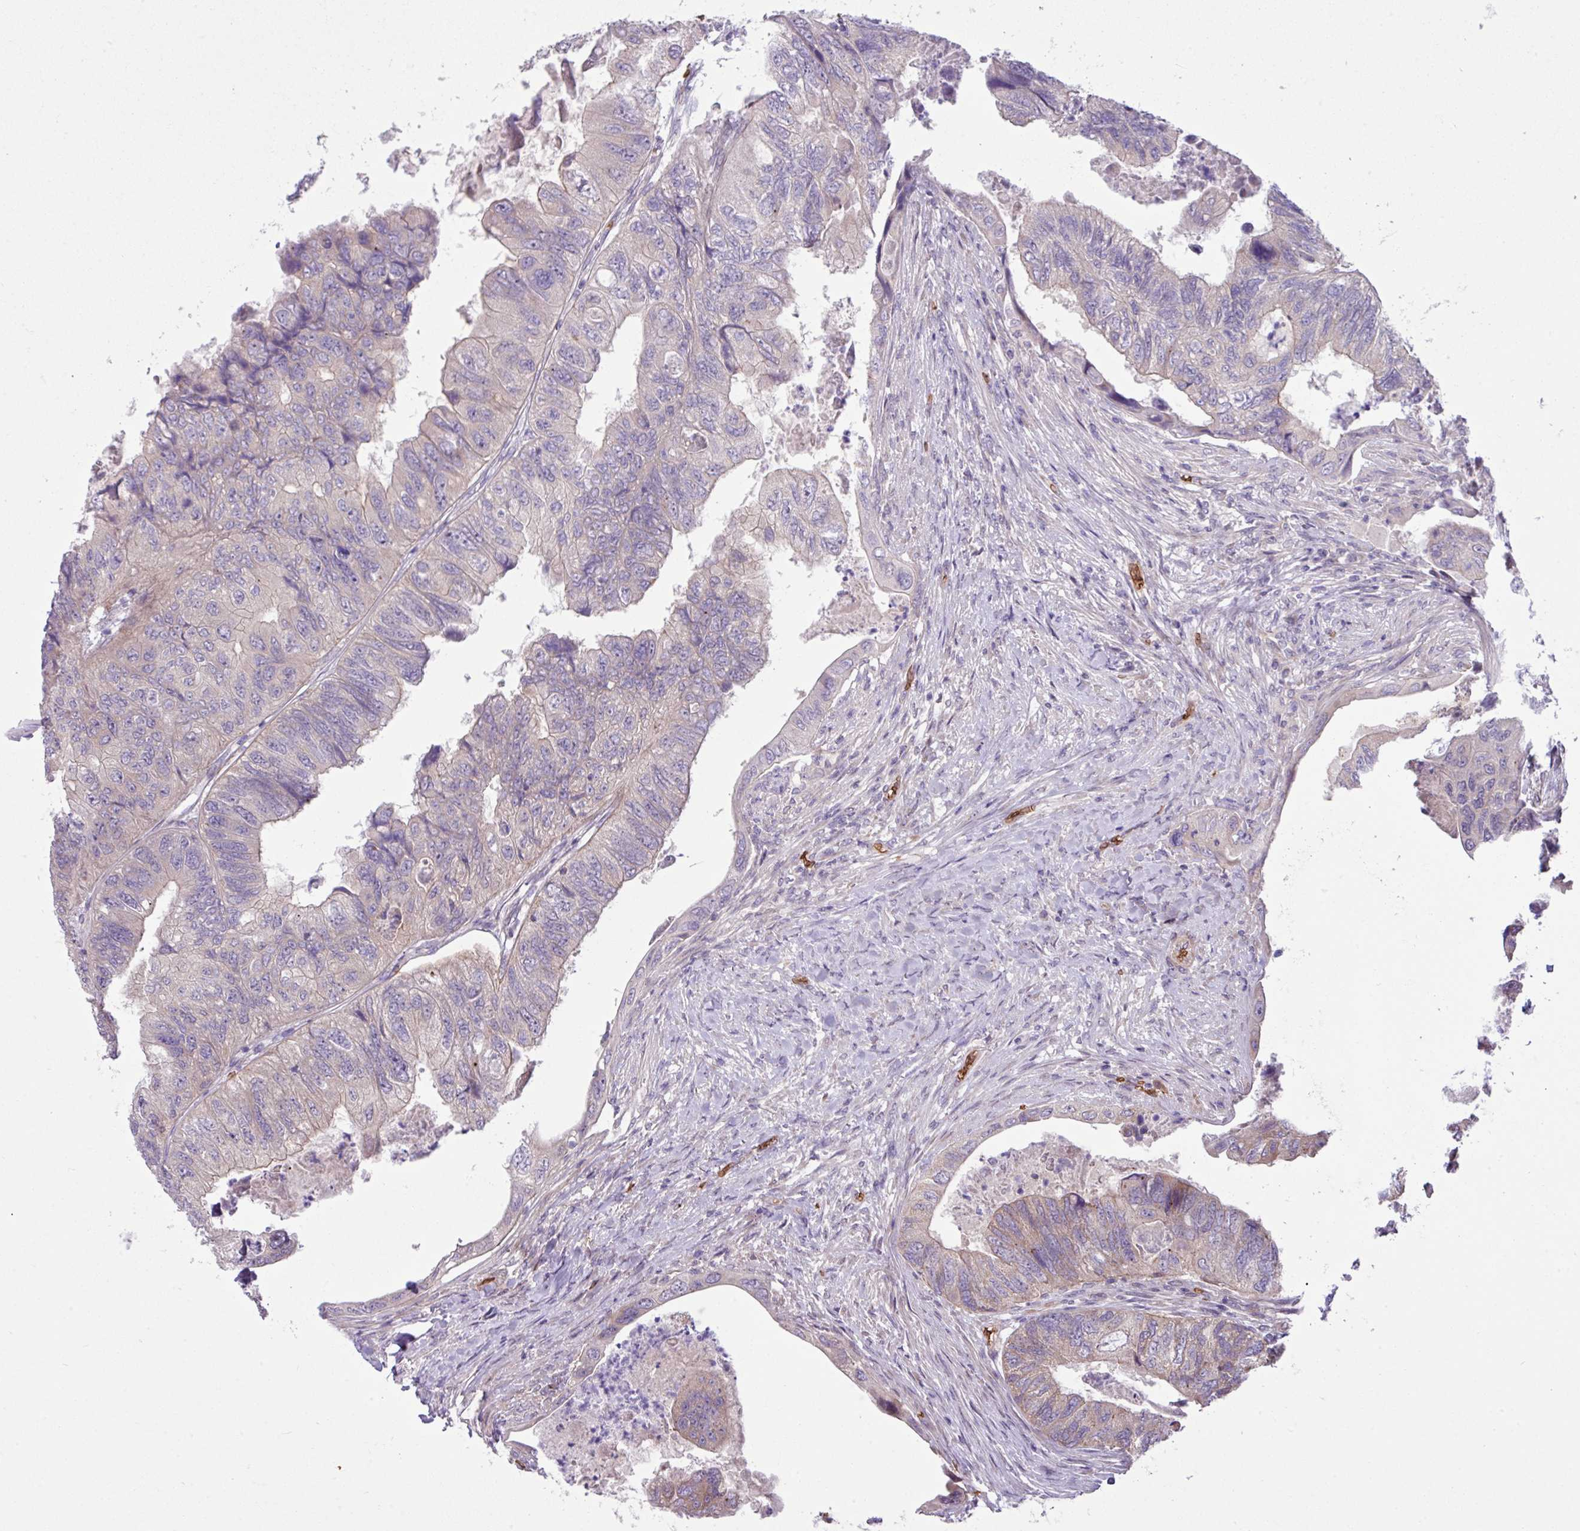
{"staining": {"intensity": "negative", "quantity": "none", "location": "none"}, "tissue": "colorectal cancer", "cell_type": "Tumor cells", "image_type": "cancer", "snomed": [{"axis": "morphology", "description": "Adenocarcinoma, NOS"}, {"axis": "topography", "description": "Rectum"}], "caption": "Protein analysis of colorectal cancer shows no significant staining in tumor cells.", "gene": "RAD21L1", "patient": {"sex": "male", "age": 63}}